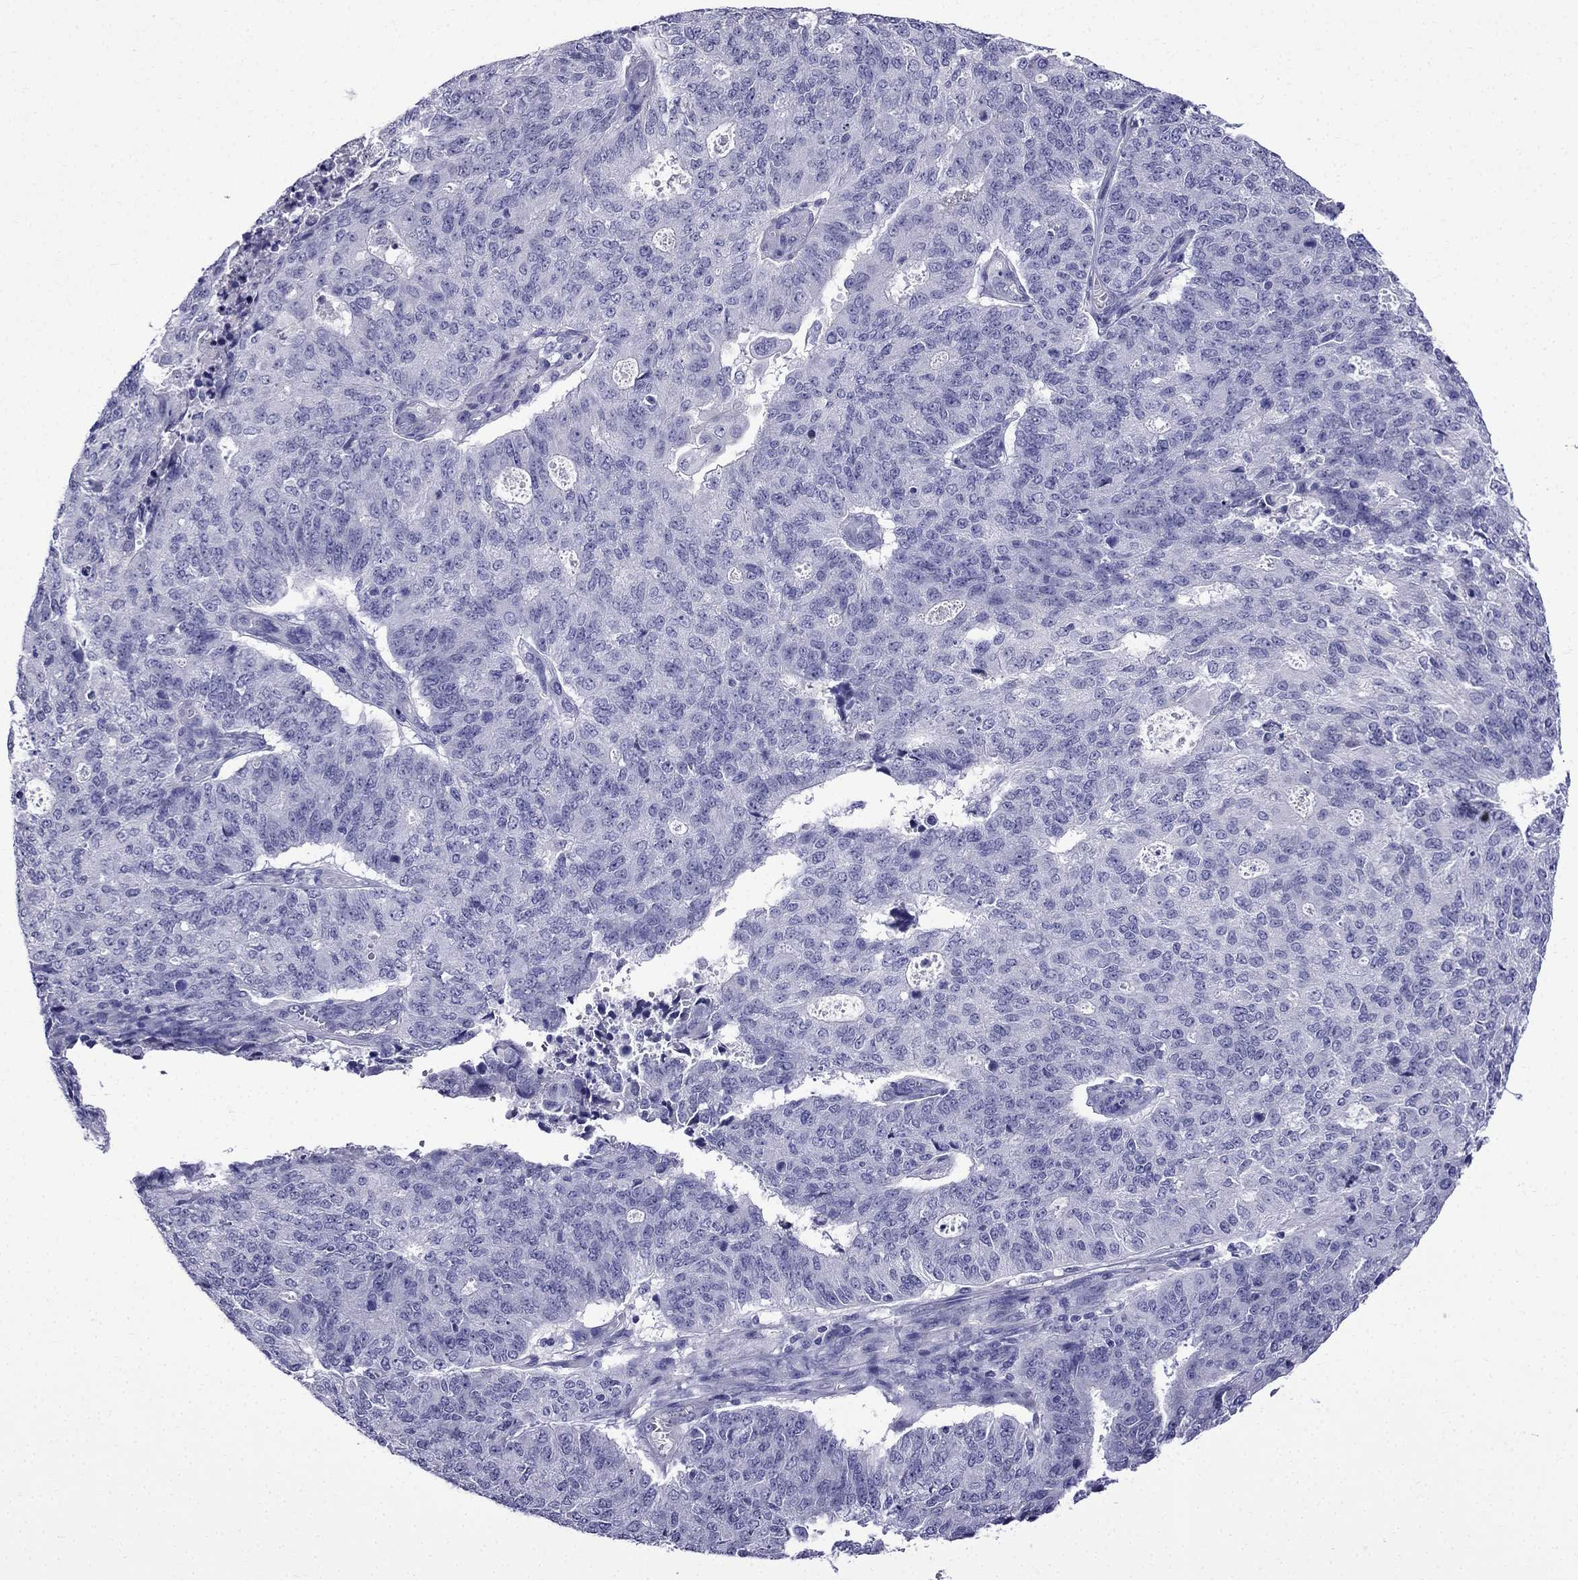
{"staining": {"intensity": "negative", "quantity": "none", "location": "none"}, "tissue": "endometrial cancer", "cell_type": "Tumor cells", "image_type": "cancer", "snomed": [{"axis": "morphology", "description": "Adenocarcinoma, NOS"}, {"axis": "topography", "description": "Endometrium"}], "caption": "DAB immunohistochemical staining of human endometrial cancer (adenocarcinoma) reveals no significant positivity in tumor cells.", "gene": "ERC2", "patient": {"sex": "female", "age": 82}}